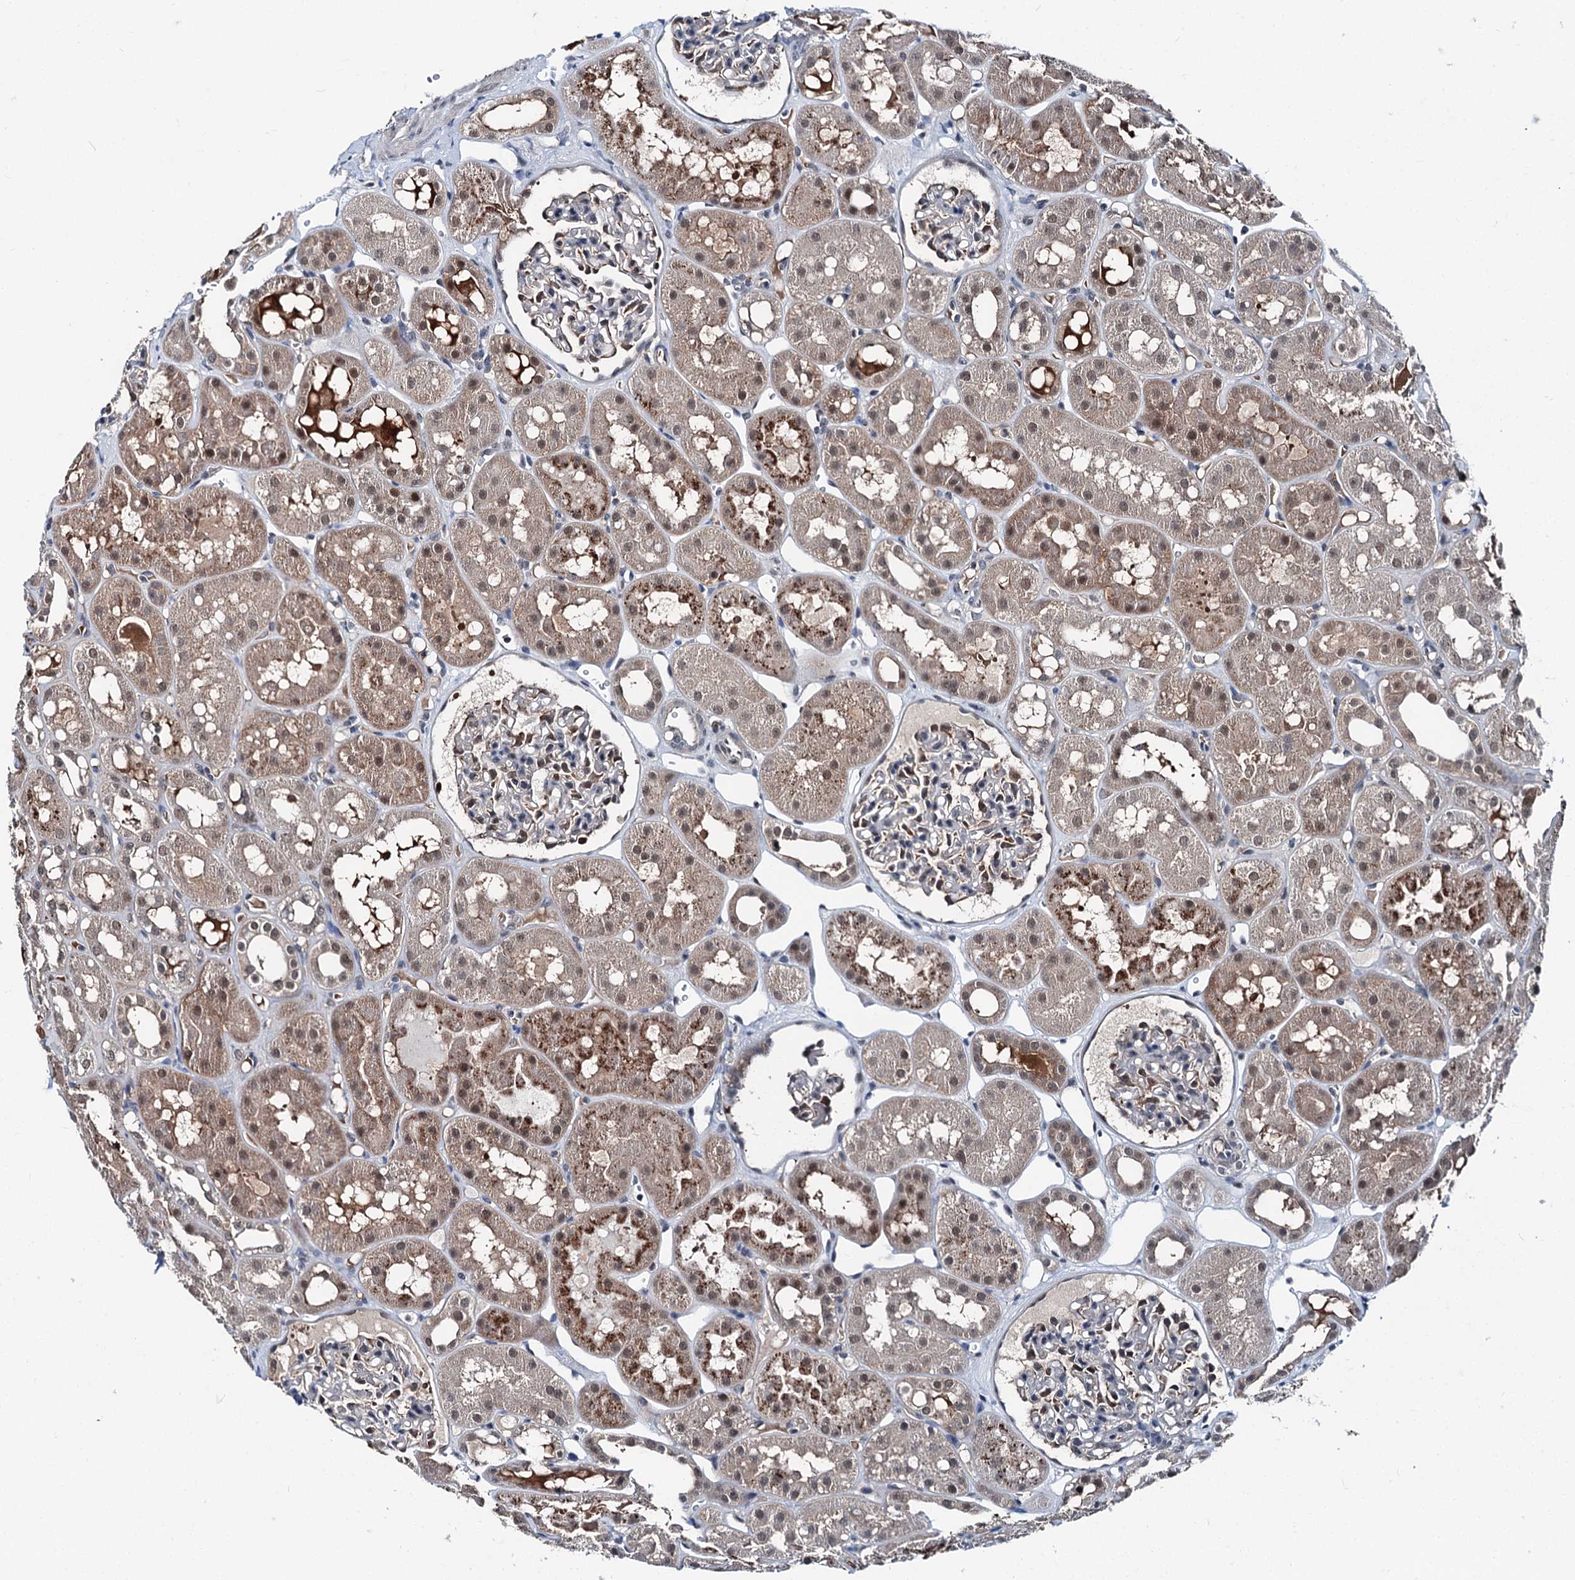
{"staining": {"intensity": "moderate", "quantity": "25%-75%", "location": "nuclear"}, "tissue": "kidney", "cell_type": "Cells in glomeruli", "image_type": "normal", "snomed": [{"axis": "morphology", "description": "Normal tissue, NOS"}, {"axis": "topography", "description": "Kidney"}], "caption": "The photomicrograph exhibits immunohistochemical staining of unremarkable kidney. There is moderate nuclear staining is seen in about 25%-75% of cells in glomeruli. (IHC, brightfield microscopy, high magnification).", "gene": "PSMD13", "patient": {"sex": "male", "age": 16}}